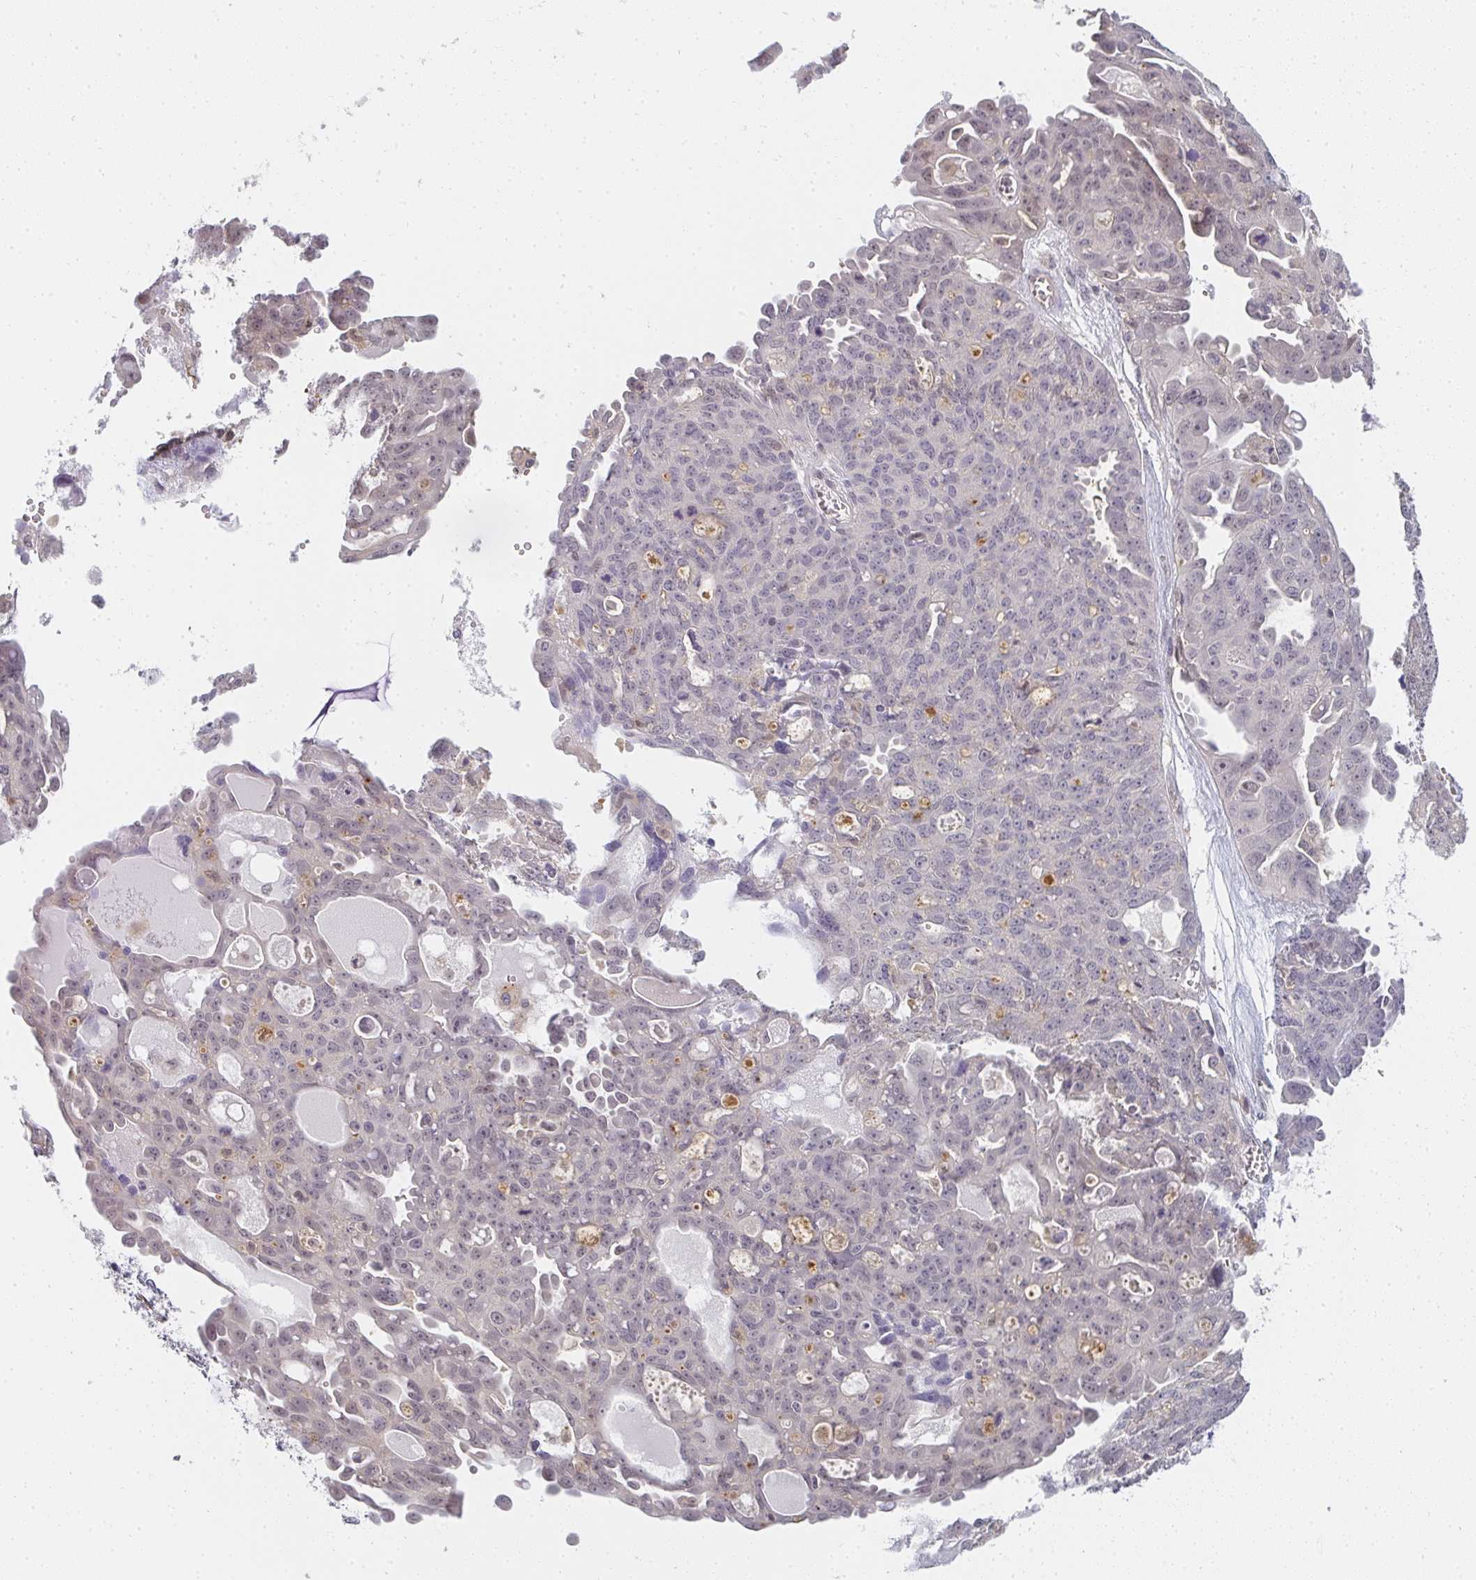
{"staining": {"intensity": "negative", "quantity": "none", "location": "none"}, "tissue": "ovarian cancer", "cell_type": "Tumor cells", "image_type": "cancer", "snomed": [{"axis": "morphology", "description": "Carcinoma, endometroid"}, {"axis": "topography", "description": "Ovary"}], "caption": "Ovarian endometroid carcinoma was stained to show a protein in brown. There is no significant positivity in tumor cells.", "gene": "GSDMB", "patient": {"sex": "female", "age": 70}}